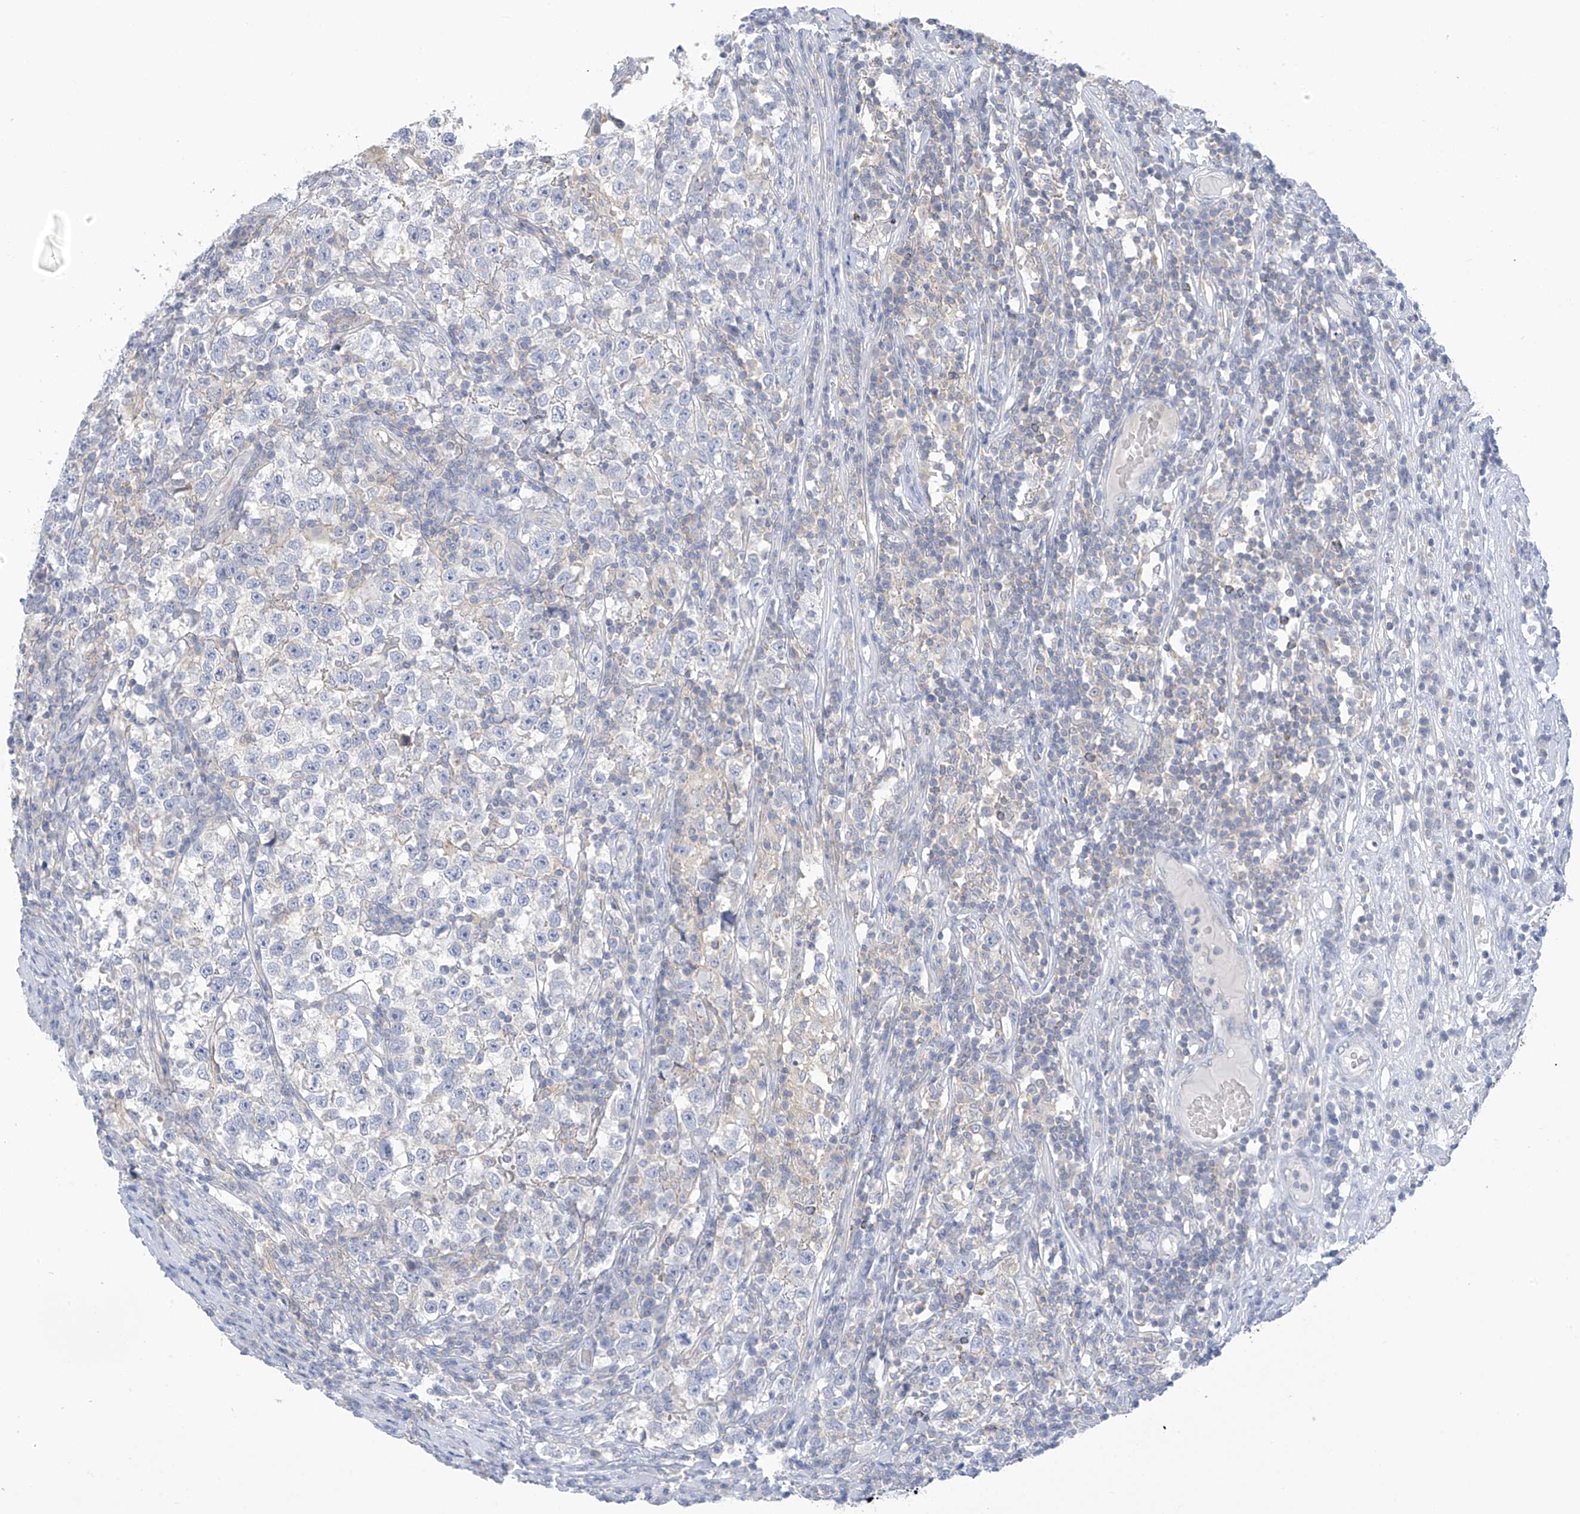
{"staining": {"intensity": "negative", "quantity": "none", "location": "none"}, "tissue": "testis cancer", "cell_type": "Tumor cells", "image_type": "cancer", "snomed": [{"axis": "morphology", "description": "Normal tissue, NOS"}, {"axis": "morphology", "description": "Seminoma, NOS"}, {"axis": "topography", "description": "Testis"}], "caption": "Tumor cells are negative for protein expression in human testis cancer.", "gene": "SLC6A12", "patient": {"sex": "male", "age": 43}}